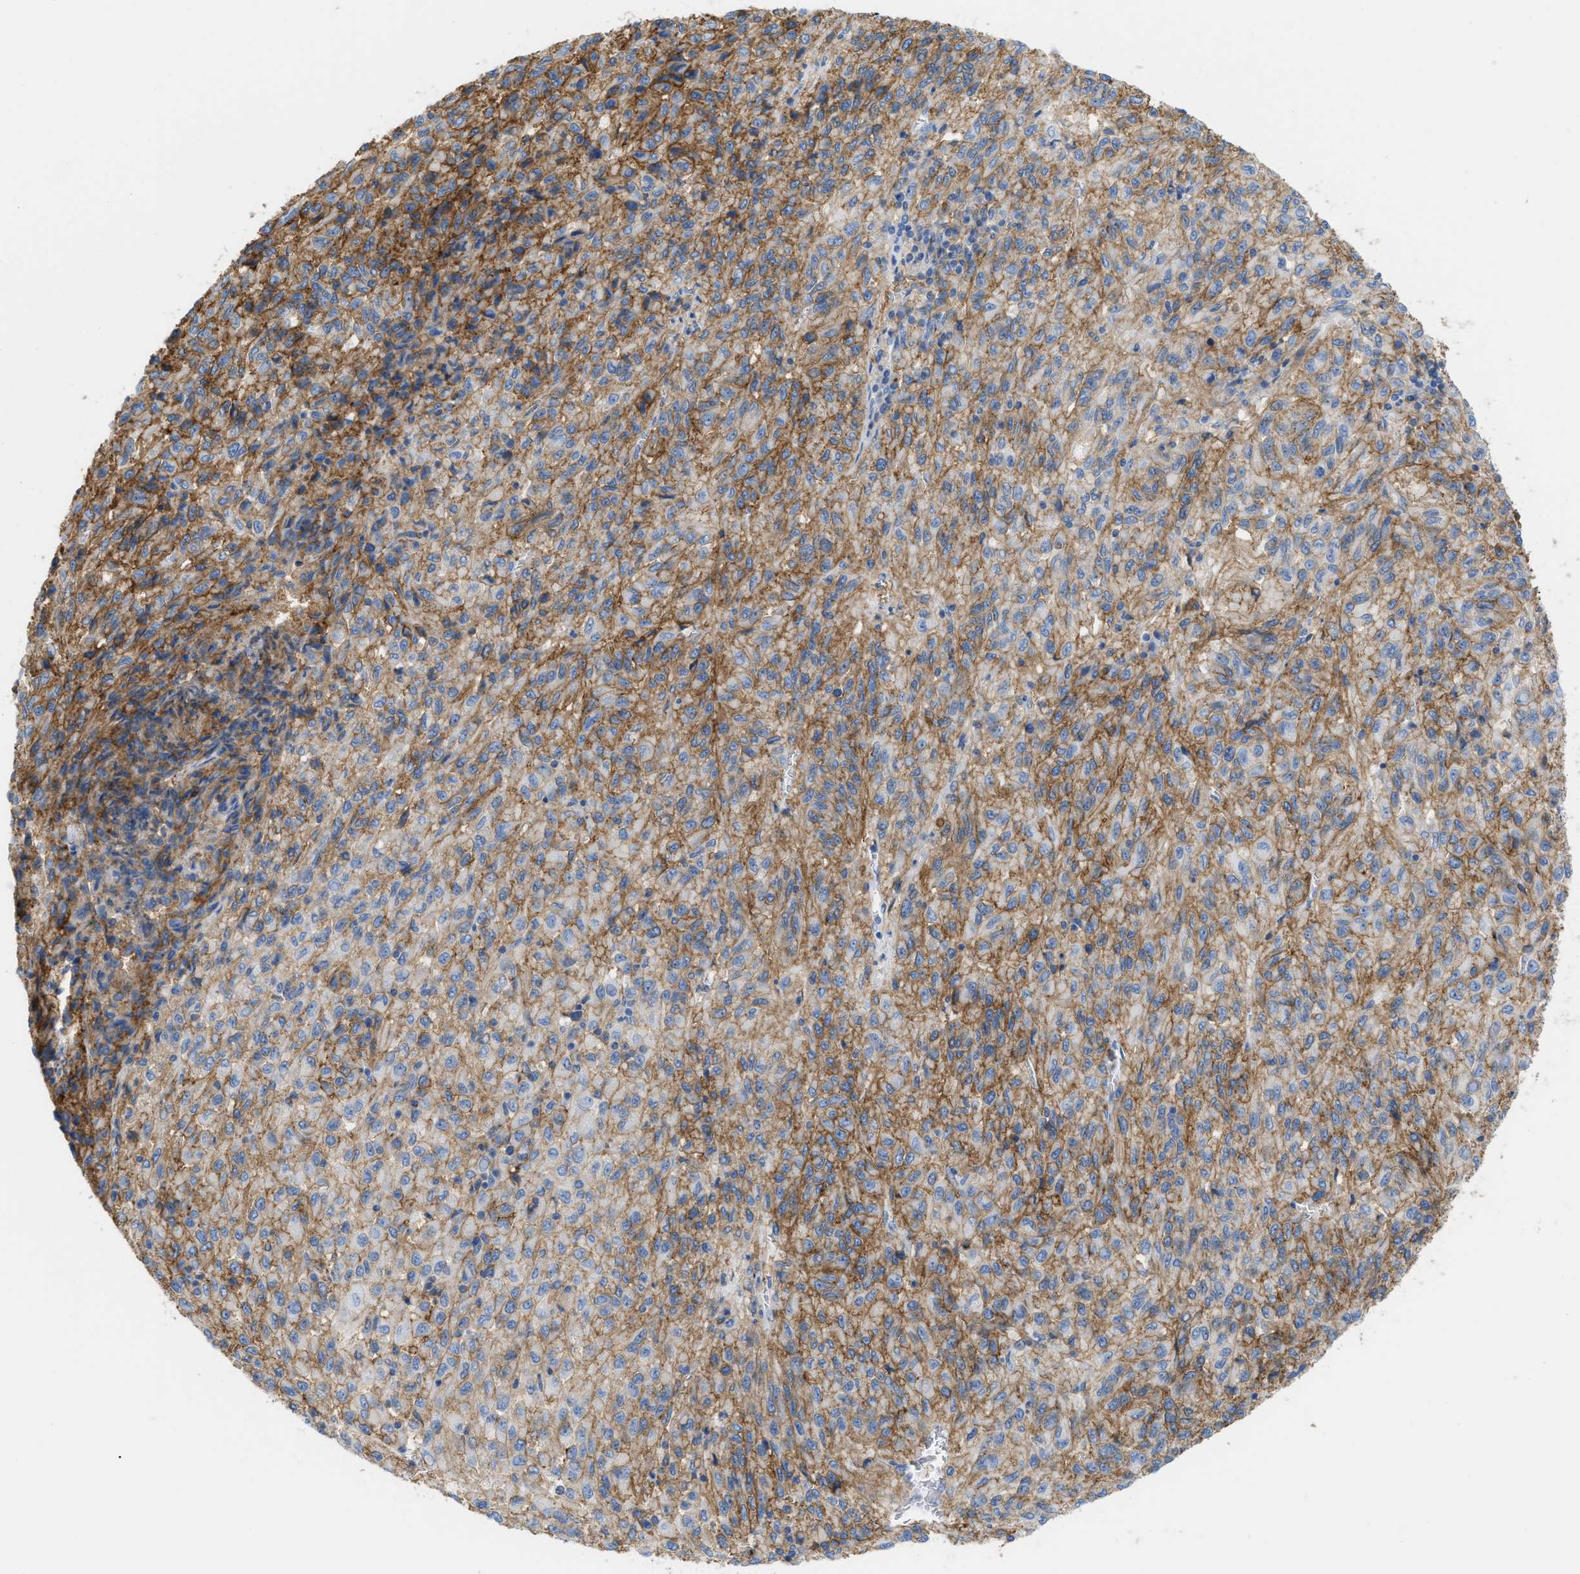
{"staining": {"intensity": "moderate", "quantity": ">75%", "location": "cytoplasmic/membranous"}, "tissue": "melanoma", "cell_type": "Tumor cells", "image_type": "cancer", "snomed": [{"axis": "morphology", "description": "Malignant melanoma, Metastatic site"}, {"axis": "topography", "description": "Lung"}], "caption": "Immunohistochemistry of human melanoma shows medium levels of moderate cytoplasmic/membranous staining in about >75% of tumor cells.", "gene": "SLC3A2", "patient": {"sex": "male", "age": 64}}